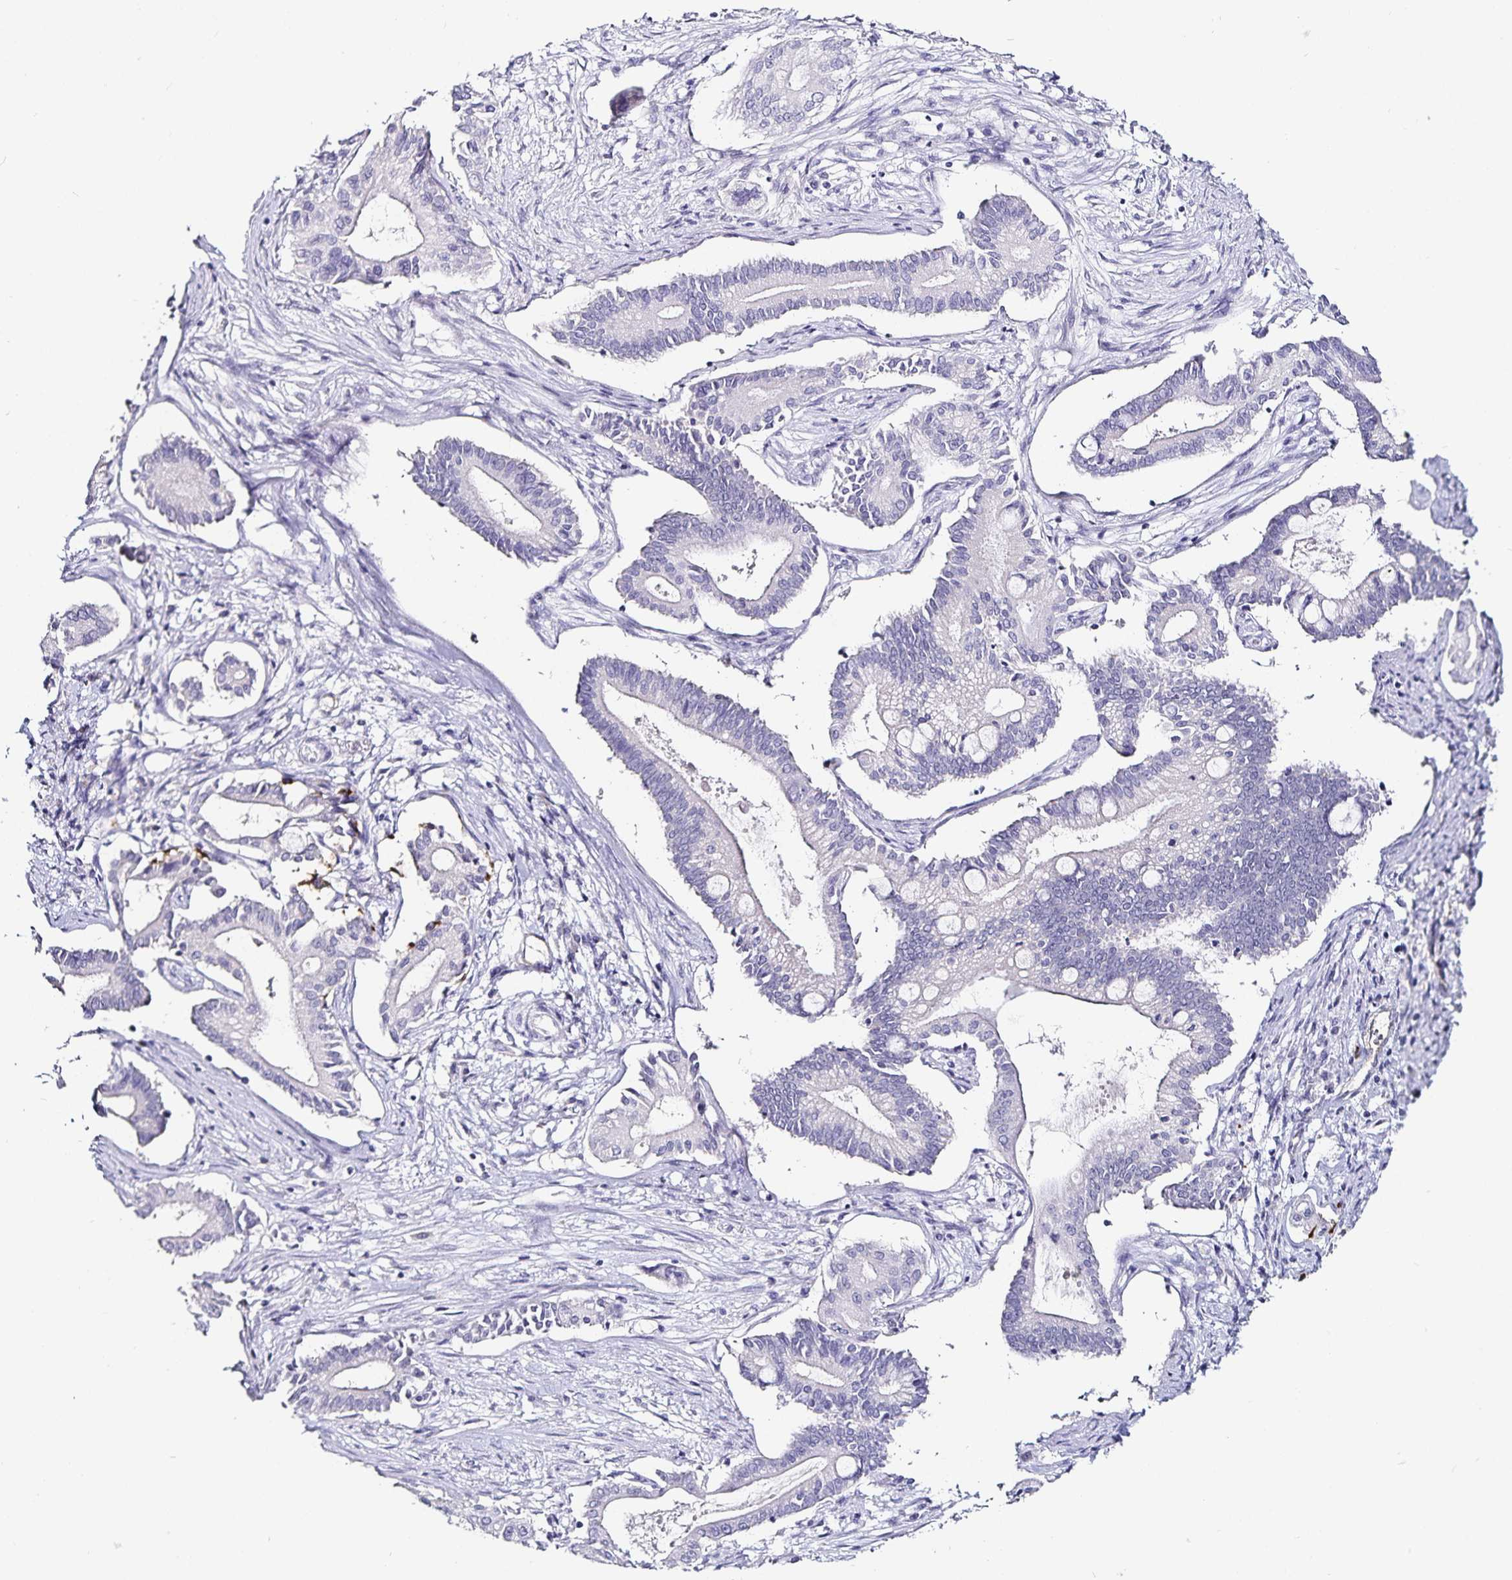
{"staining": {"intensity": "negative", "quantity": "none", "location": "none"}, "tissue": "pancreatic cancer", "cell_type": "Tumor cells", "image_type": "cancer", "snomed": [{"axis": "morphology", "description": "Adenocarcinoma, NOS"}, {"axis": "topography", "description": "Pancreas"}], "caption": "Tumor cells are negative for protein expression in human pancreatic cancer (adenocarcinoma). (Immunohistochemistry, brightfield microscopy, high magnification).", "gene": "TSPAN7", "patient": {"sex": "female", "age": 68}}